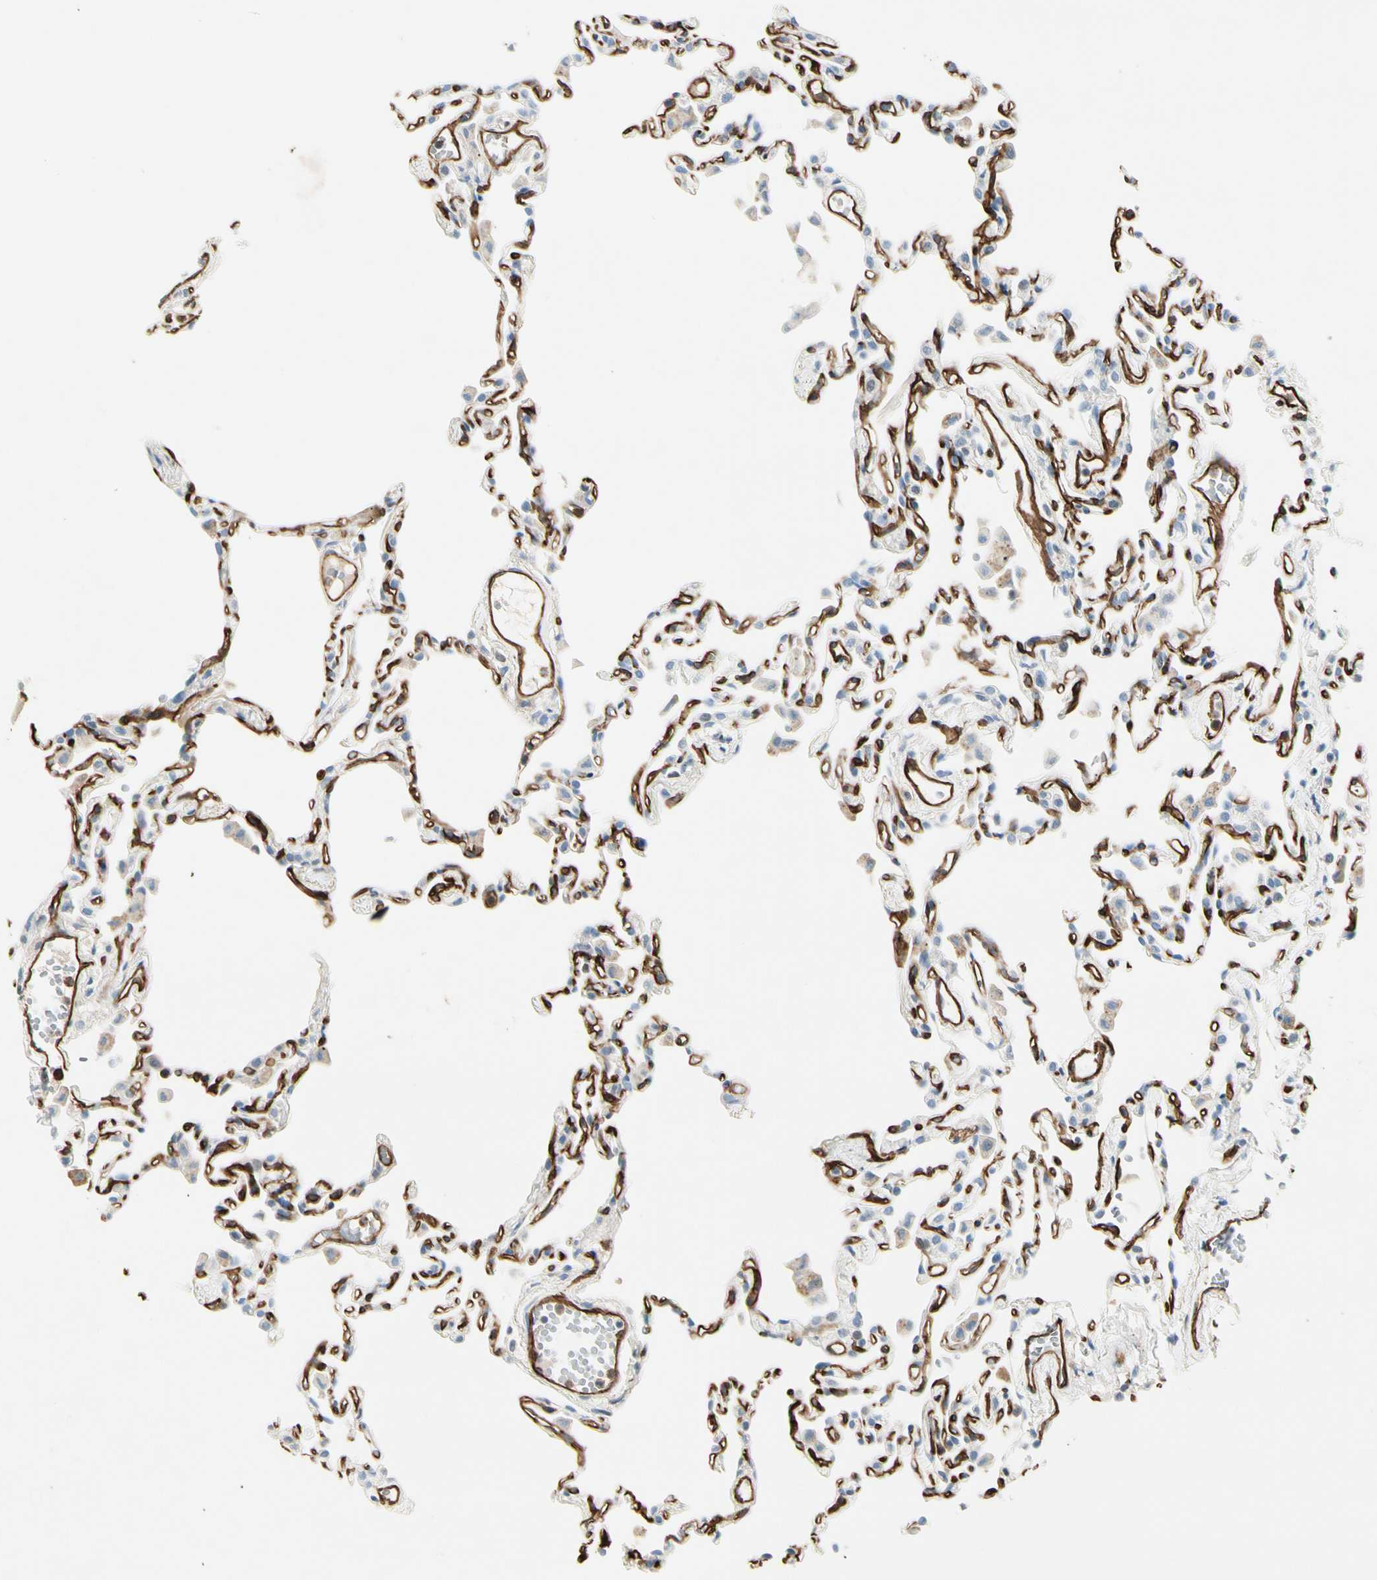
{"staining": {"intensity": "negative", "quantity": "none", "location": "none"}, "tissue": "lung", "cell_type": "Alveolar cells", "image_type": "normal", "snomed": [{"axis": "morphology", "description": "Normal tissue, NOS"}, {"axis": "topography", "description": "Lung"}], "caption": "Image shows no protein positivity in alveolar cells of benign lung. (DAB (3,3'-diaminobenzidine) immunohistochemistry with hematoxylin counter stain).", "gene": "CD93", "patient": {"sex": "female", "age": 49}}